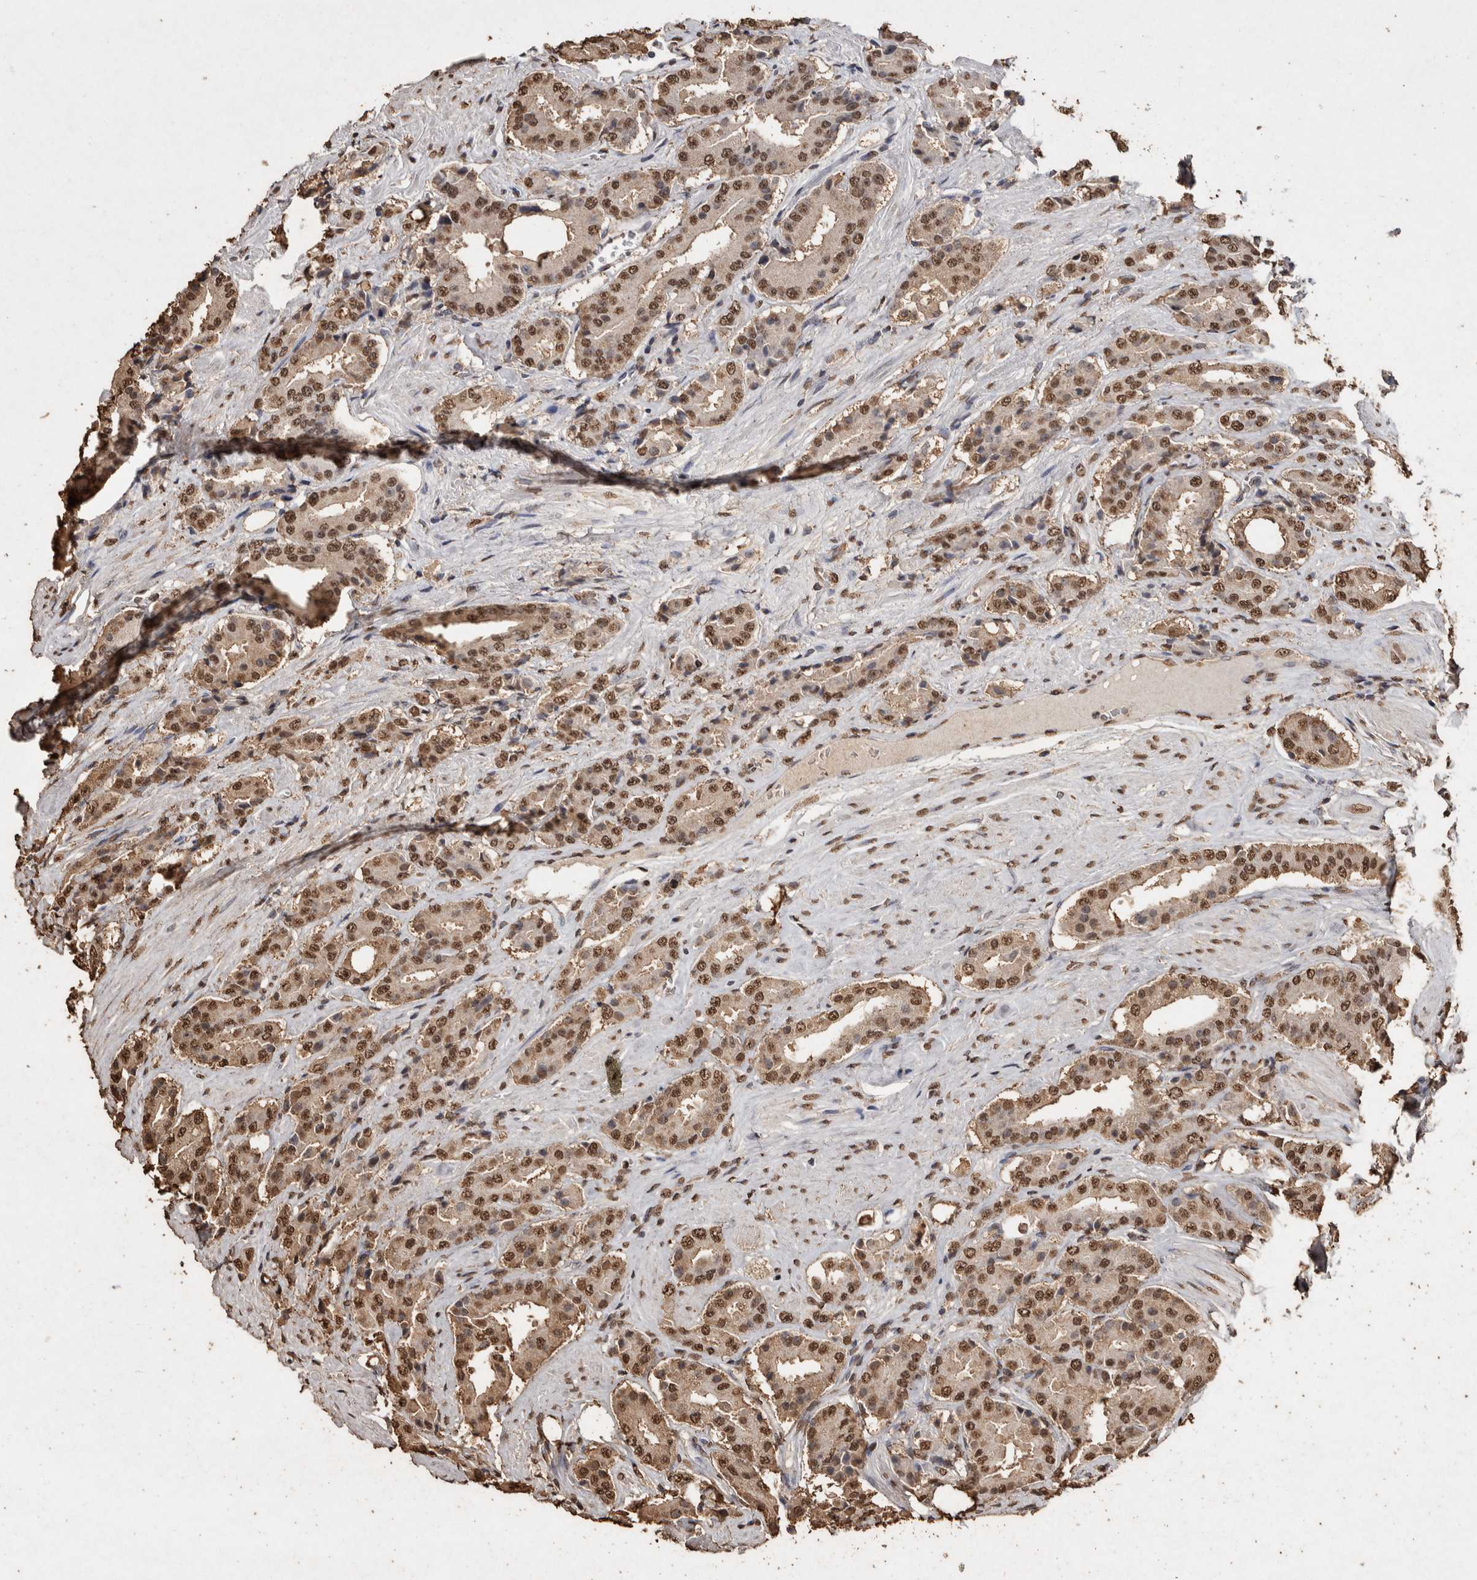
{"staining": {"intensity": "moderate", "quantity": ">75%", "location": "nuclear"}, "tissue": "prostate cancer", "cell_type": "Tumor cells", "image_type": "cancer", "snomed": [{"axis": "morphology", "description": "Adenocarcinoma, High grade"}, {"axis": "topography", "description": "Prostate"}], "caption": "This image exhibits IHC staining of prostate adenocarcinoma (high-grade), with medium moderate nuclear positivity in approximately >75% of tumor cells.", "gene": "FSTL3", "patient": {"sex": "male", "age": 71}}